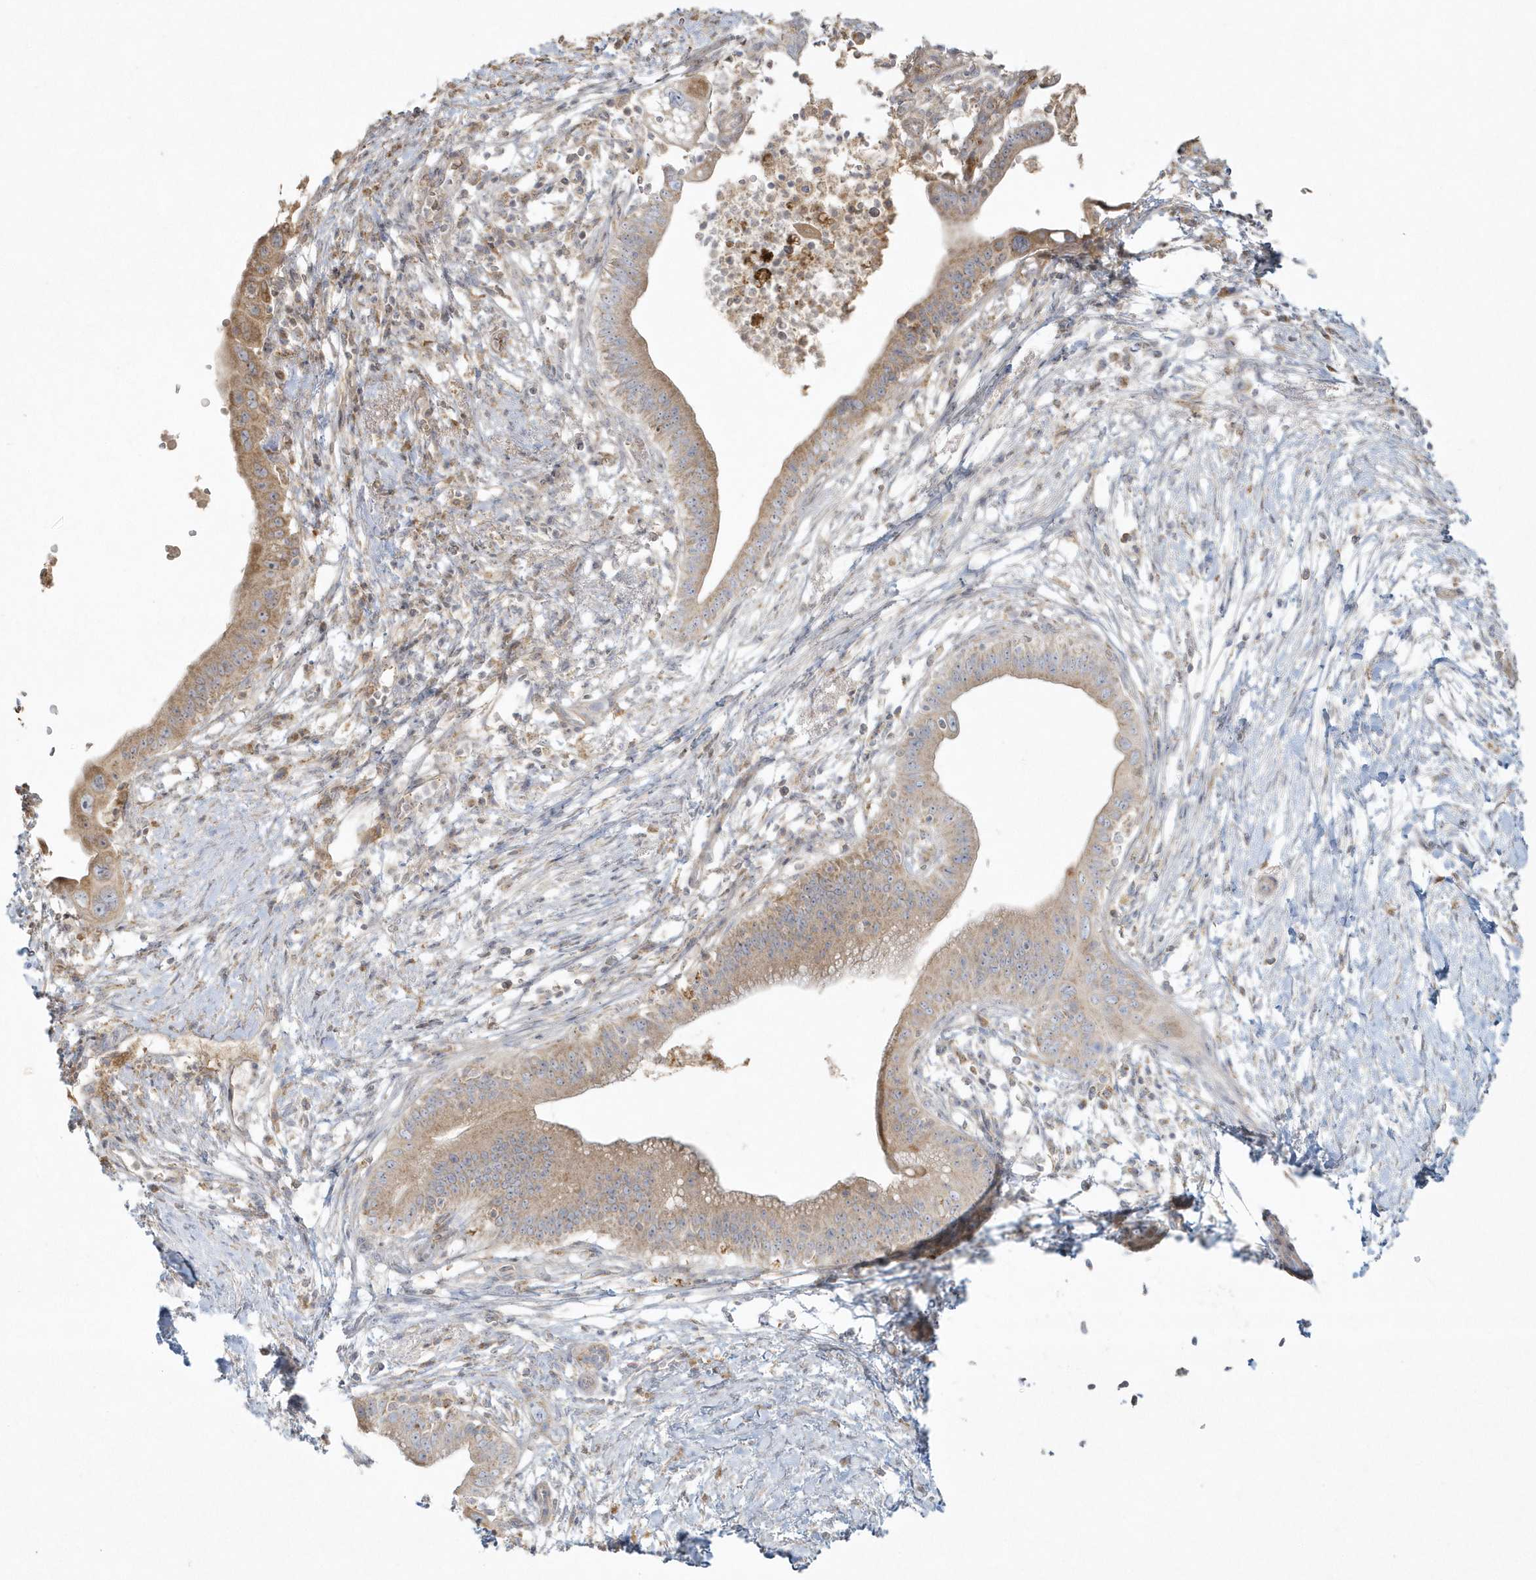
{"staining": {"intensity": "moderate", "quantity": ">75%", "location": "cytoplasmic/membranous"}, "tissue": "pancreatic cancer", "cell_type": "Tumor cells", "image_type": "cancer", "snomed": [{"axis": "morphology", "description": "Adenocarcinoma, NOS"}, {"axis": "topography", "description": "Pancreas"}], "caption": "Adenocarcinoma (pancreatic) tissue displays moderate cytoplasmic/membranous positivity in about >75% of tumor cells, visualized by immunohistochemistry.", "gene": "BLTP3A", "patient": {"sex": "male", "age": 68}}